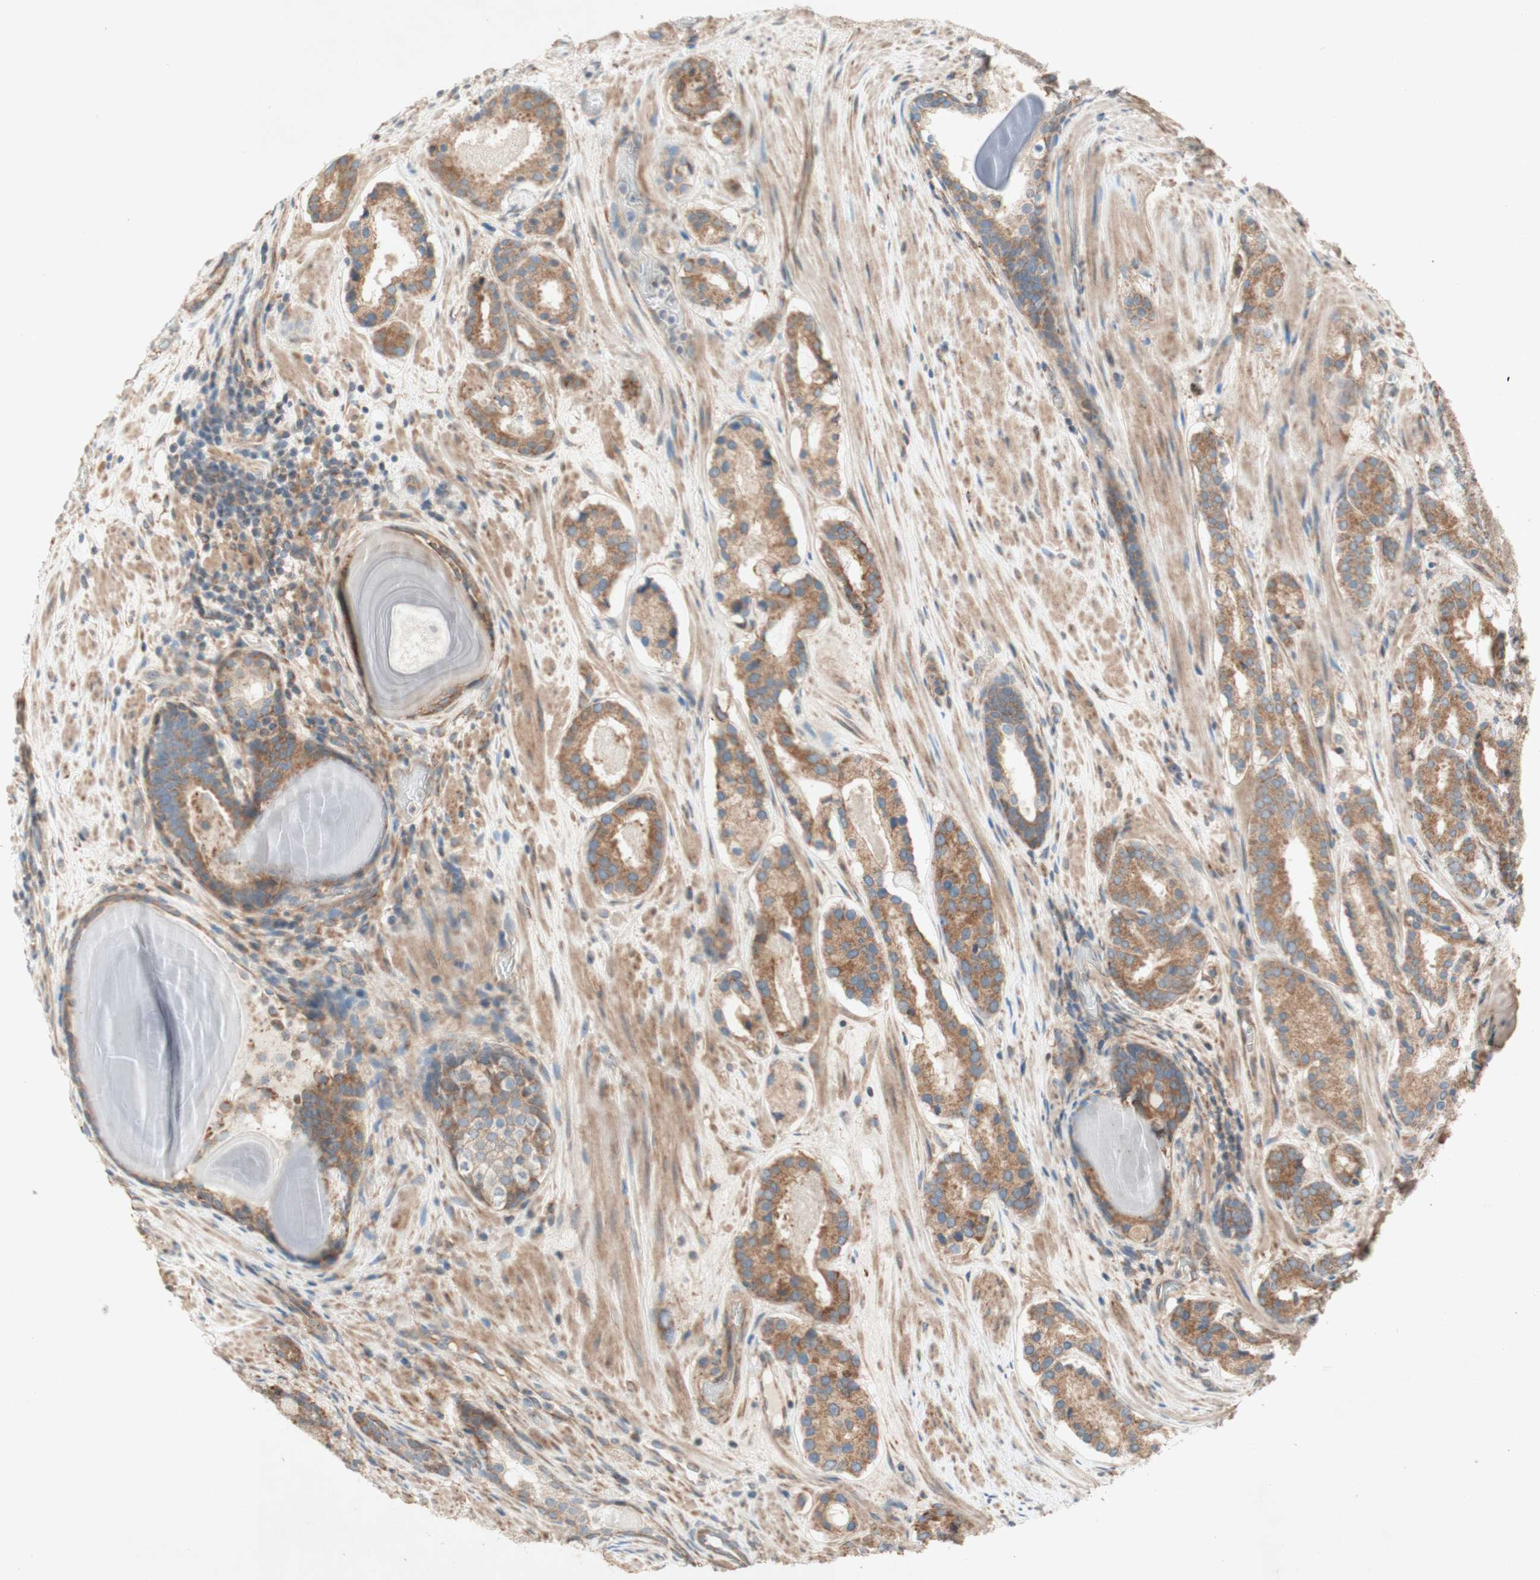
{"staining": {"intensity": "moderate", "quantity": ">75%", "location": "cytoplasmic/membranous"}, "tissue": "prostate cancer", "cell_type": "Tumor cells", "image_type": "cancer", "snomed": [{"axis": "morphology", "description": "Adenocarcinoma, Low grade"}, {"axis": "topography", "description": "Prostate"}], "caption": "Protein staining displays moderate cytoplasmic/membranous positivity in about >75% of tumor cells in prostate cancer.", "gene": "SOCS2", "patient": {"sex": "male", "age": 69}}